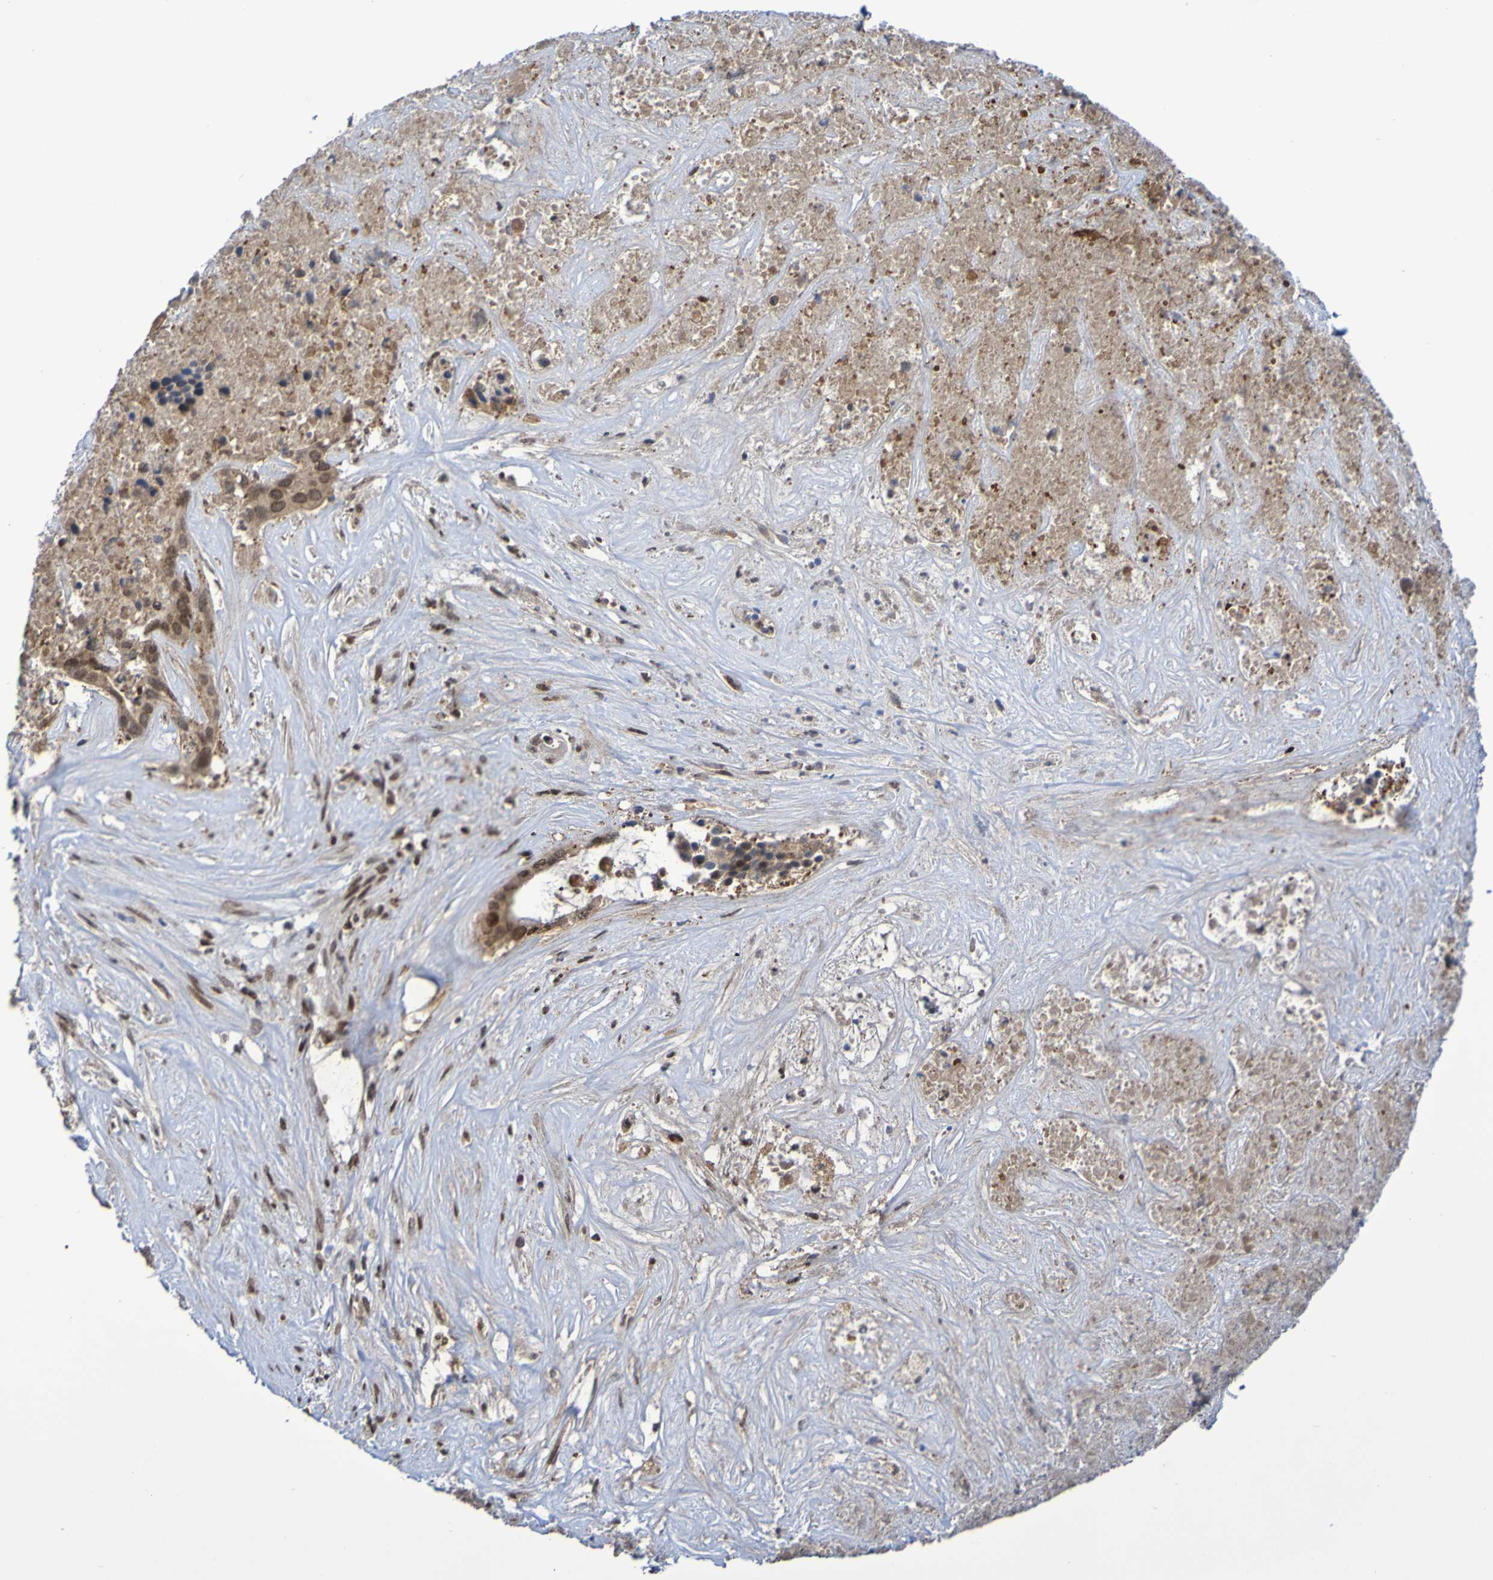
{"staining": {"intensity": "moderate", "quantity": ">75%", "location": "cytoplasmic/membranous,nuclear"}, "tissue": "liver cancer", "cell_type": "Tumor cells", "image_type": "cancer", "snomed": [{"axis": "morphology", "description": "Cholangiocarcinoma"}, {"axis": "topography", "description": "Liver"}], "caption": "This photomicrograph reveals immunohistochemistry (IHC) staining of liver cancer (cholangiocarcinoma), with medium moderate cytoplasmic/membranous and nuclear positivity in about >75% of tumor cells.", "gene": "ITLN1", "patient": {"sex": "female", "age": 65}}